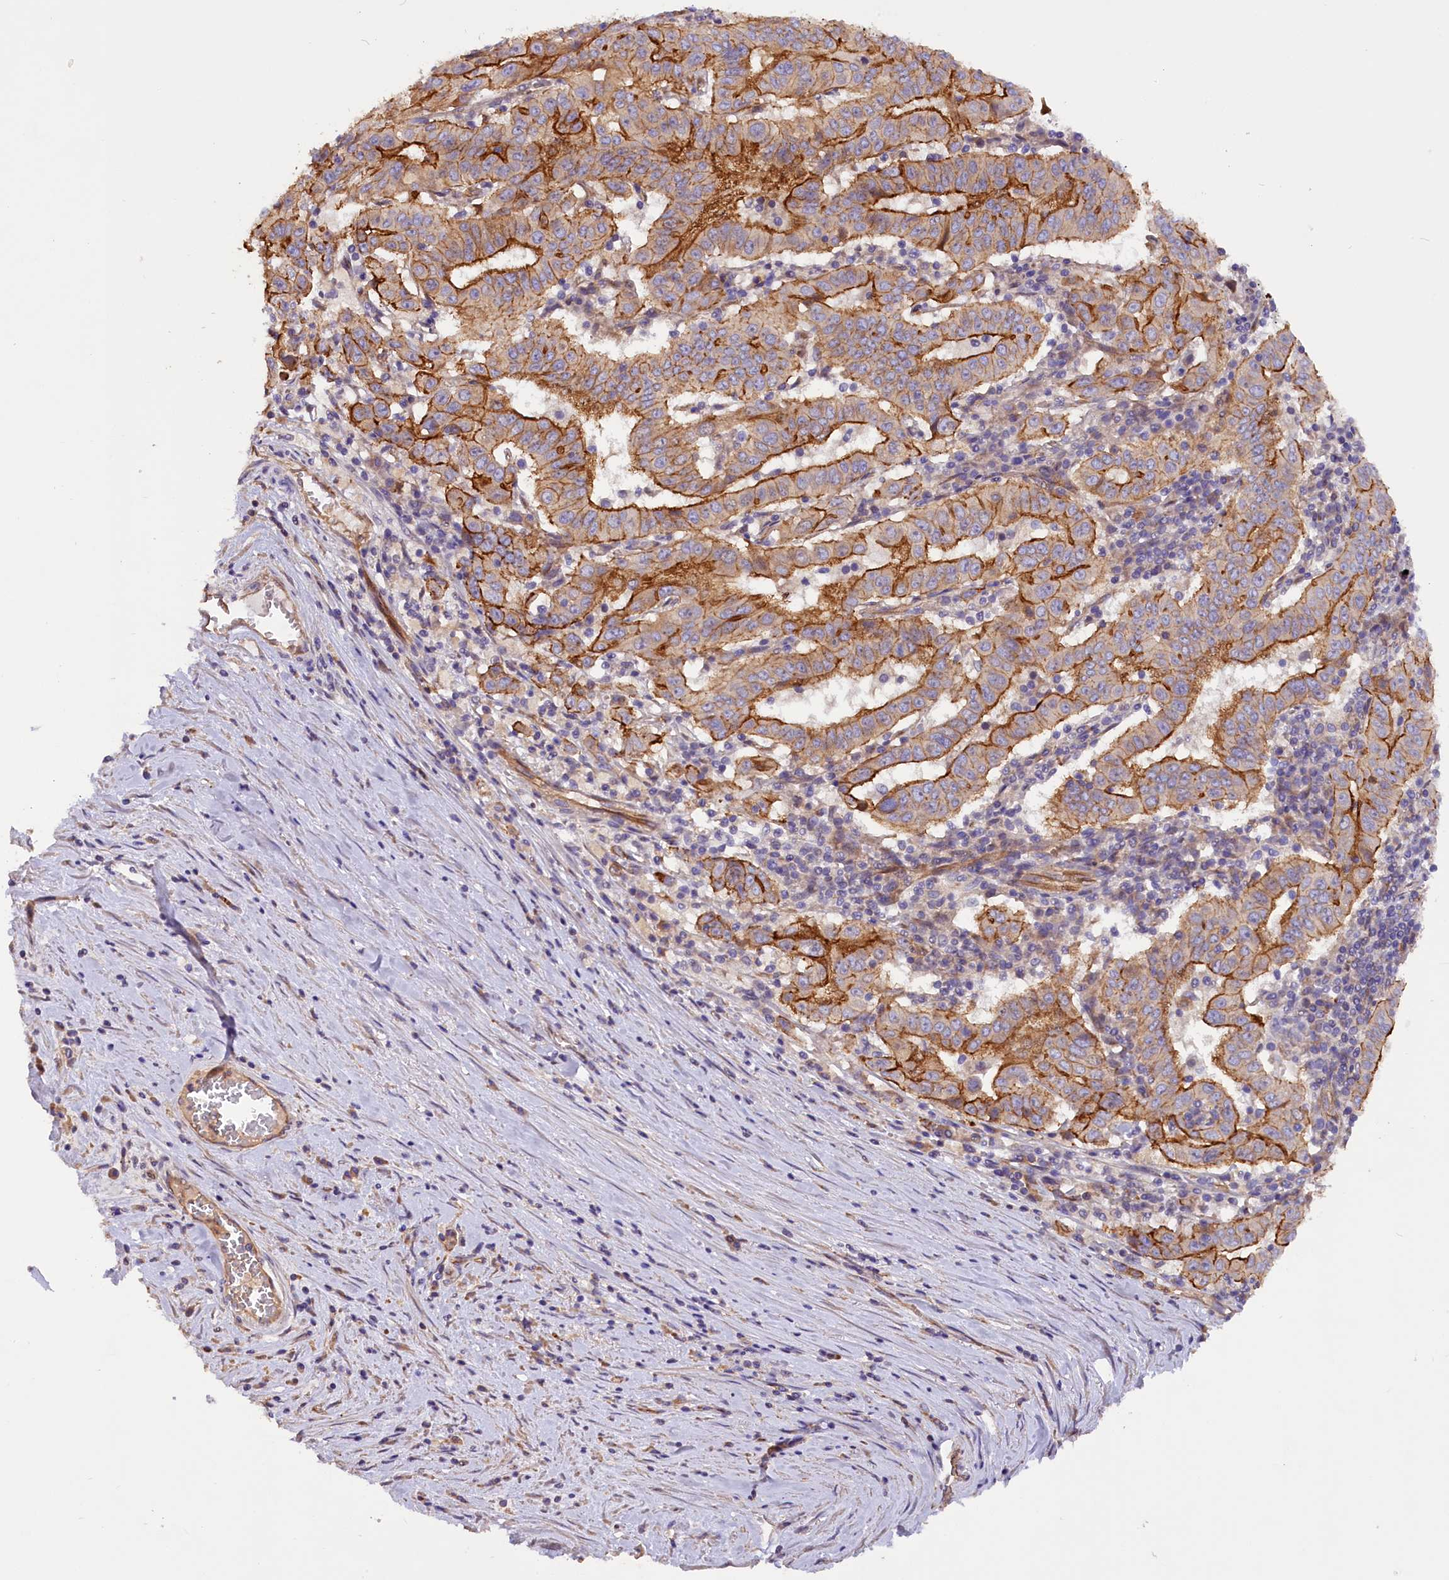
{"staining": {"intensity": "strong", "quantity": "25%-75%", "location": "cytoplasmic/membranous"}, "tissue": "pancreatic cancer", "cell_type": "Tumor cells", "image_type": "cancer", "snomed": [{"axis": "morphology", "description": "Adenocarcinoma, NOS"}, {"axis": "topography", "description": "Pancreas"}], "caption": "An IHC micrograph of neoplastic tissue is shown. Protein staining in brown labels strong cytoplasmic/membranous positivity in pancreatic cancer (adenocarcinoma) within tumor cells. (Stains: DAB (3,3'-diaminobenzidine) in brown, nuclei in blue, Microscopy: brightfield microscopy at high magnification).", "gene": "ERMARD", "patient": {"sex": "male", "age": 63}}